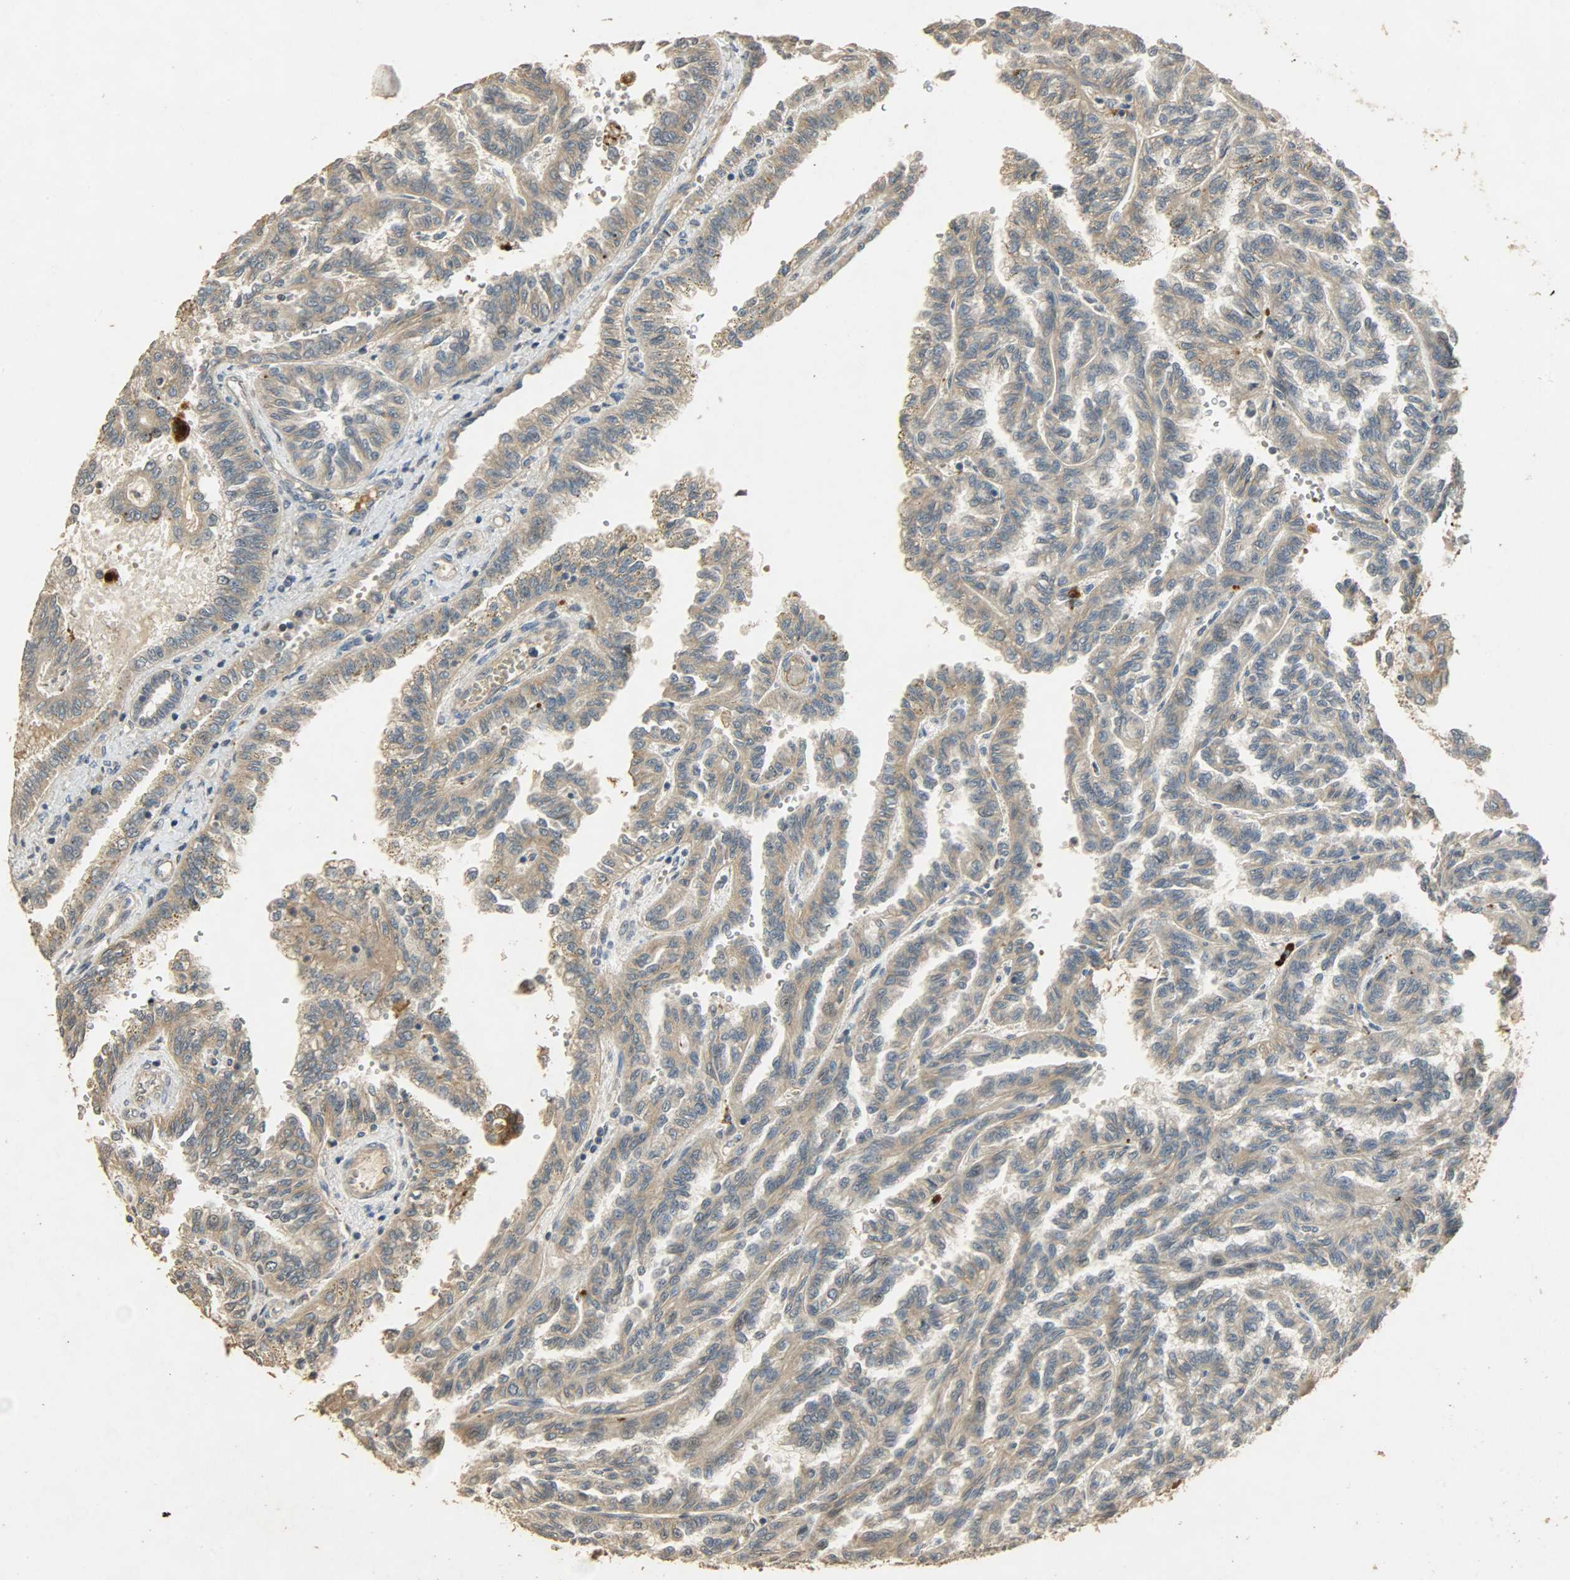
{"staining": {"intensity": "moderate", "quantity": ">75%", "location": "cytoplasmic/membranous"}, "tissue": "renal cancer", "cell_type": "Tumor cells", "image_type": "cancer", "snomed": [{"axis": "morphology", "description": "Inflammation, NOS"}, {"axis": "morphology", "description": "Adenocarcinoma, NOS"}, {"axis": "topography", "description": "Kidney"}], "caption": "A medium amount of moderate cytoplasmic/membranous positivity is identified in approximately >75% of tumor cells in renal adenocarcinoma tissue.", "gene": "ATP2B1", "patient": {"sex": "male", "age": 68}}